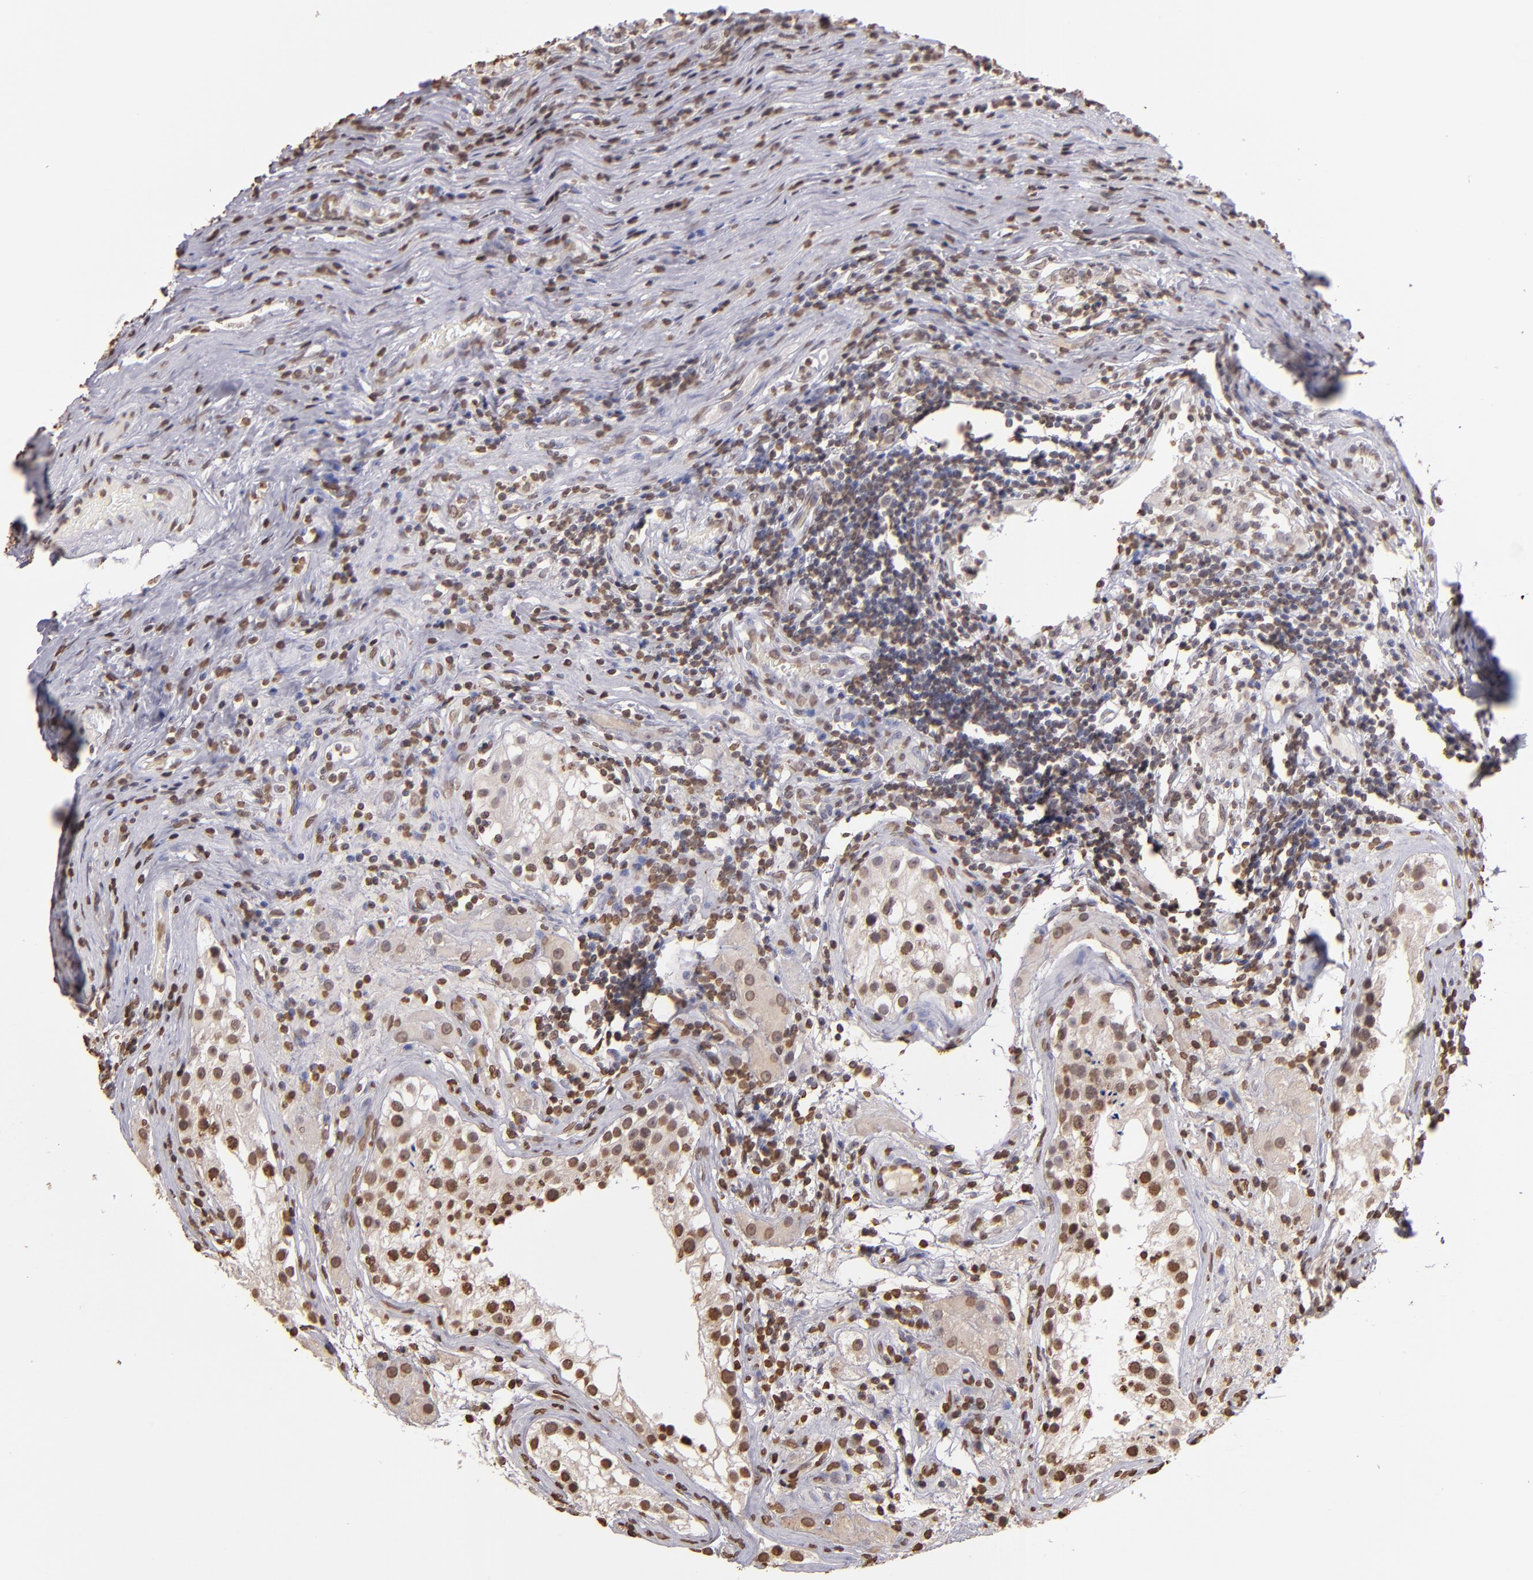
{"staining": {"intensity": "moderate", "quantity": ">75%", "location": "nuclear"}, "tissue": "testis cancer", "cell_type": "Tumor cells", "image_type": "cancer", "snomed": [{"axis": "morphology", "description": "Seminoma, NOS"}, {"axis": "topography", "description": "Testis"}], "caption": "This micrograph shows IHC staining of human seminoma (testis), with medium moderate nuclear positivity in about >75% of tumor cells.", "gene": "LBX1", "patient": {"sex": "male", "age": 34}}